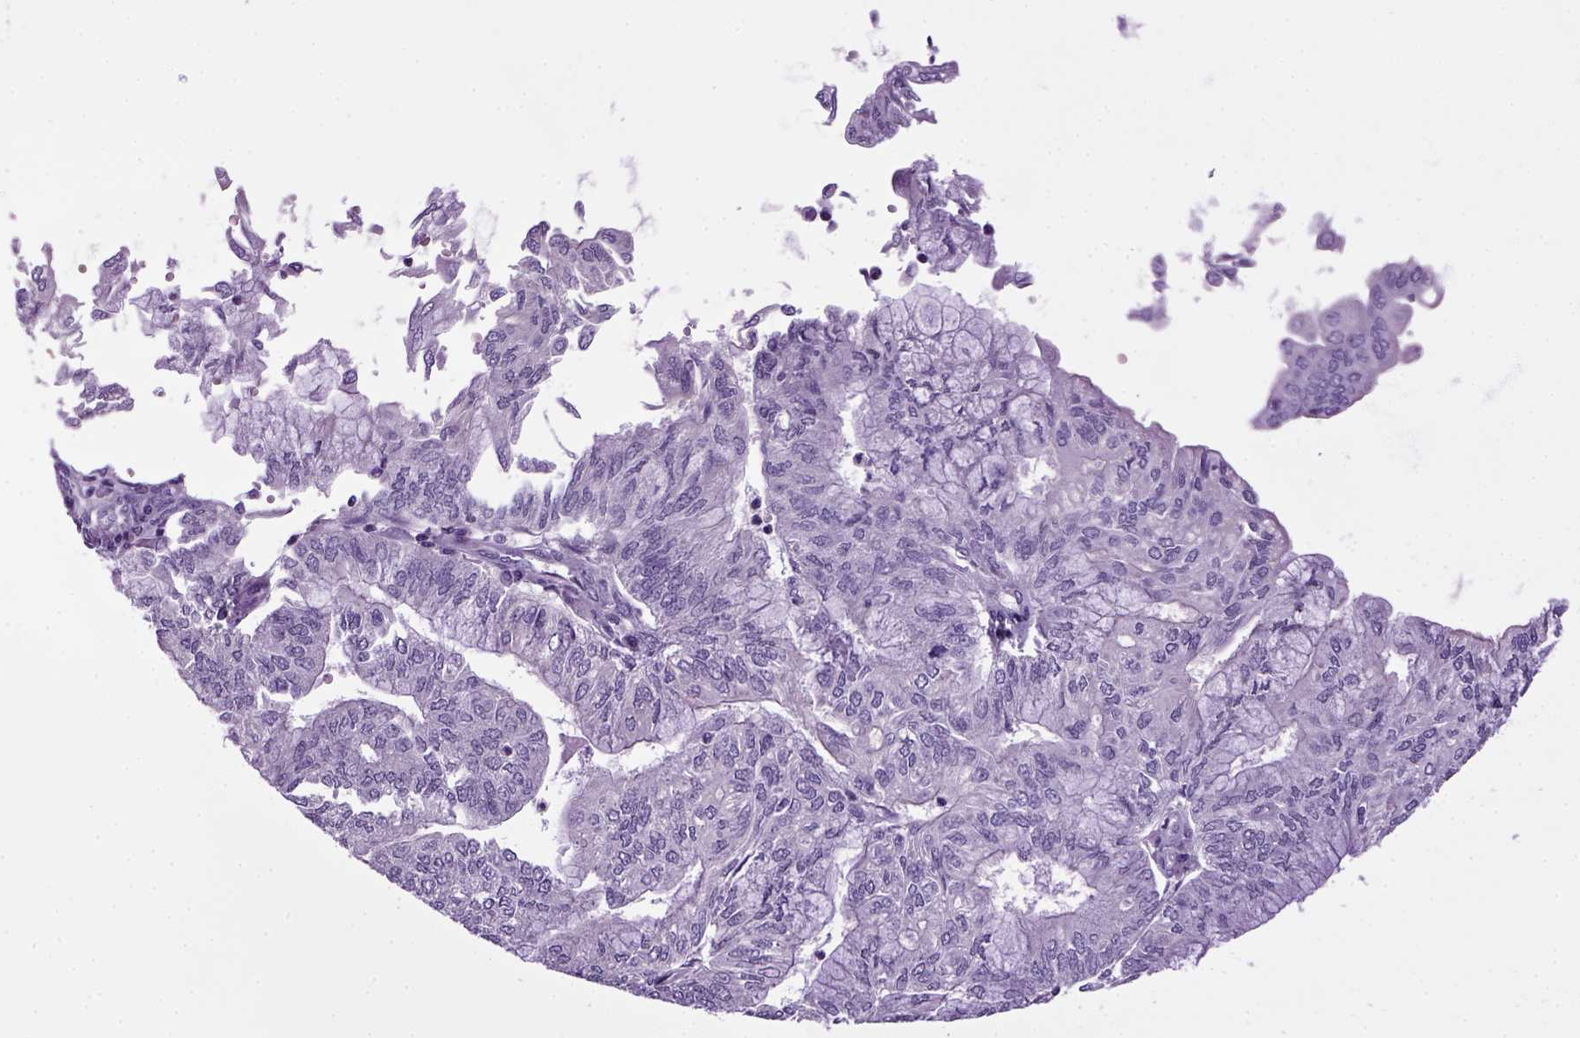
{"staining": {"intensity": "negative", "quantity": "none", "location": "none"}, "tissue": "endometrial cancer", "cell_type": "Tumor cells", "image_type": "cancer", "snomed": [{"axis": "morphology", "description": "Adenocarcinoma, NOS"}, {"axis": "topography", "description": "Endometrium"}], "caption": "A histopathology image of endometrial adenocarcinoma stained for a protein demonstrates no brown staining in tumor cells. The staining is performed using DAB brown chromogen with nuclei counter-stained in using hematoxylin.", "gene": "HMCN2", "patient": {"sex": "female", "age": 59}}